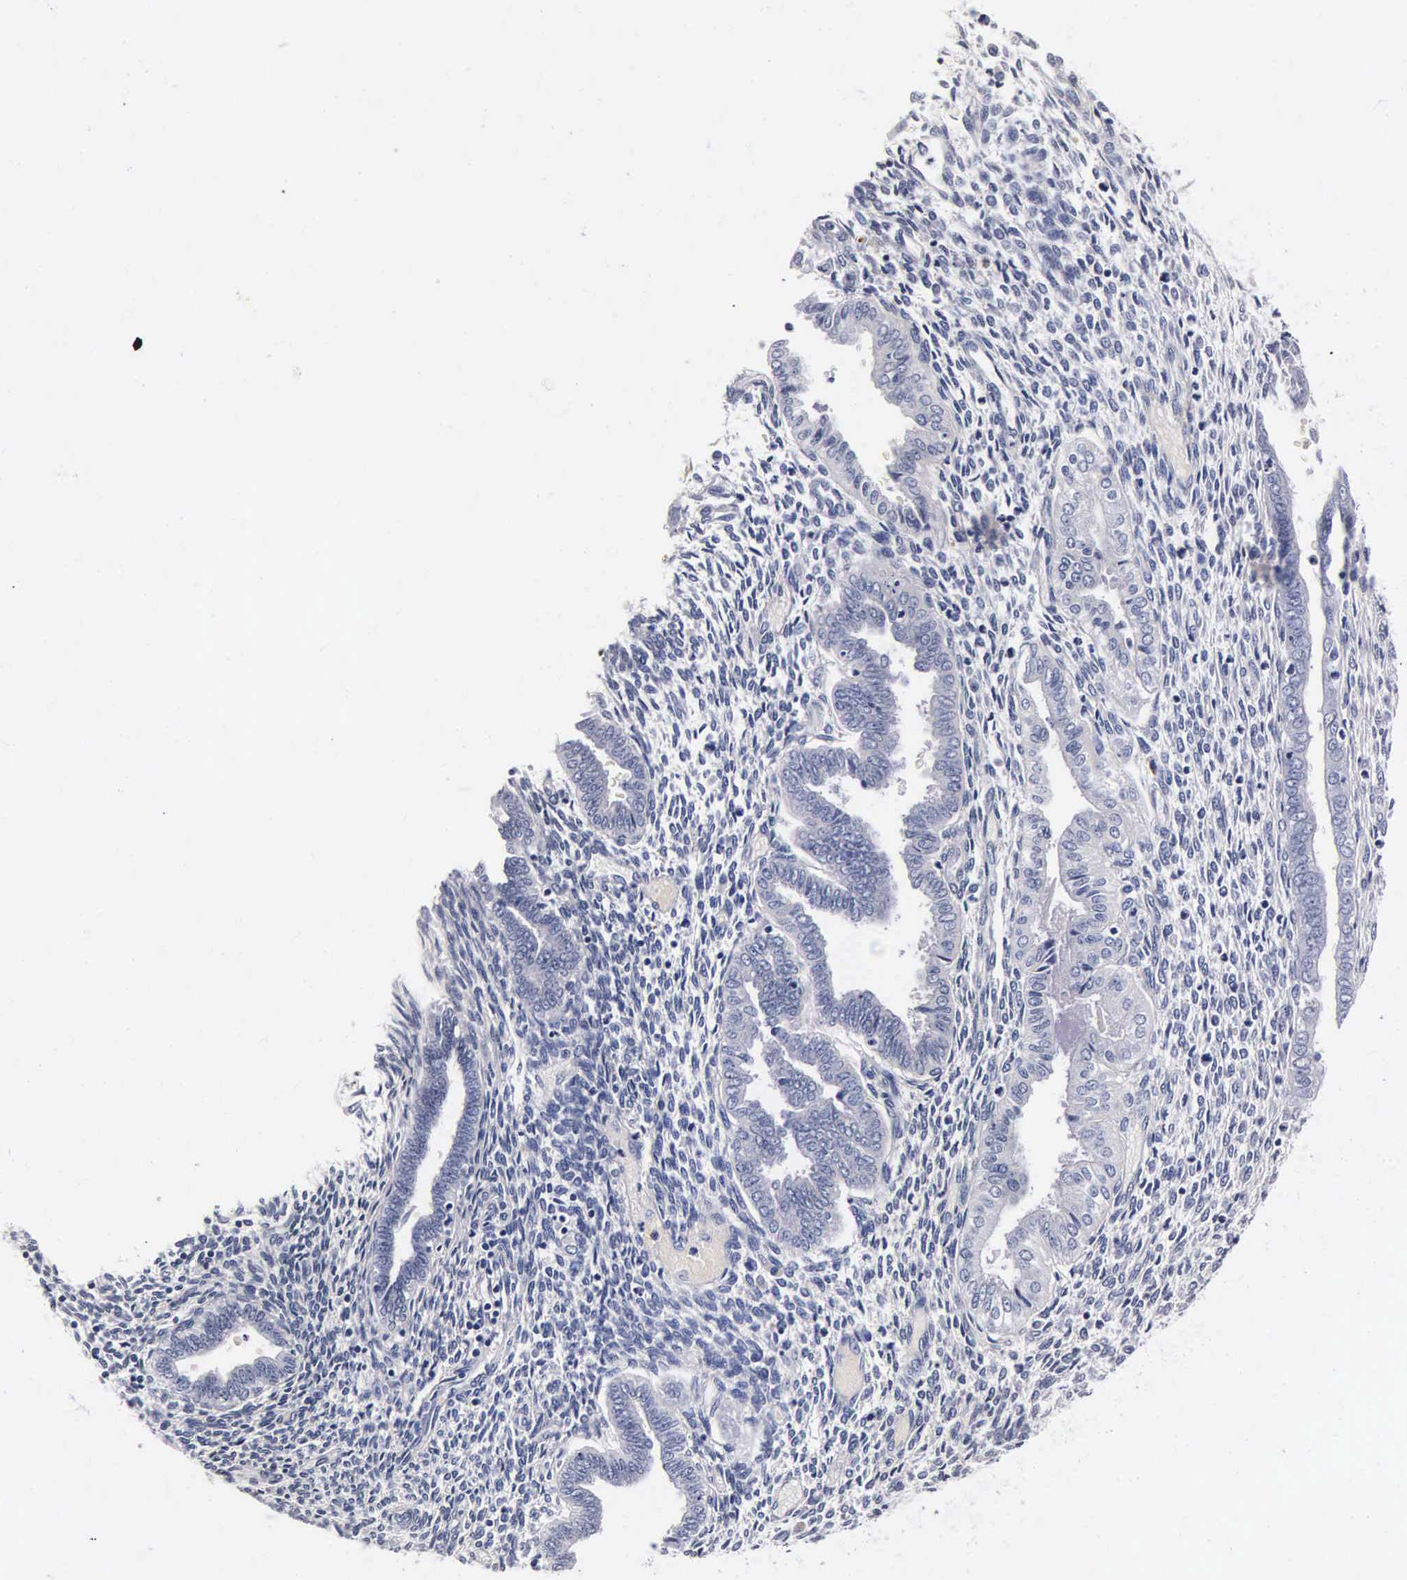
{"staining": {"intensity": "negative", "quantity": "none", "location": "none"}, "tissue": "endometrium", "cell_type": "Cells in endometrial stroma", "image_type": "normal", "snomed": [{"axis": "morphology", "description": "Normal tissue, NOS"}, {"axis": "topography", "description": "Endometrium"}], "caption": "This is an immunohistochemistry histopathology image of unremarkable endometrium. There is no staining in cells in endometrial stroma.", "gene": "ENO2", "patient": {"sex": "female", "age": 36}}